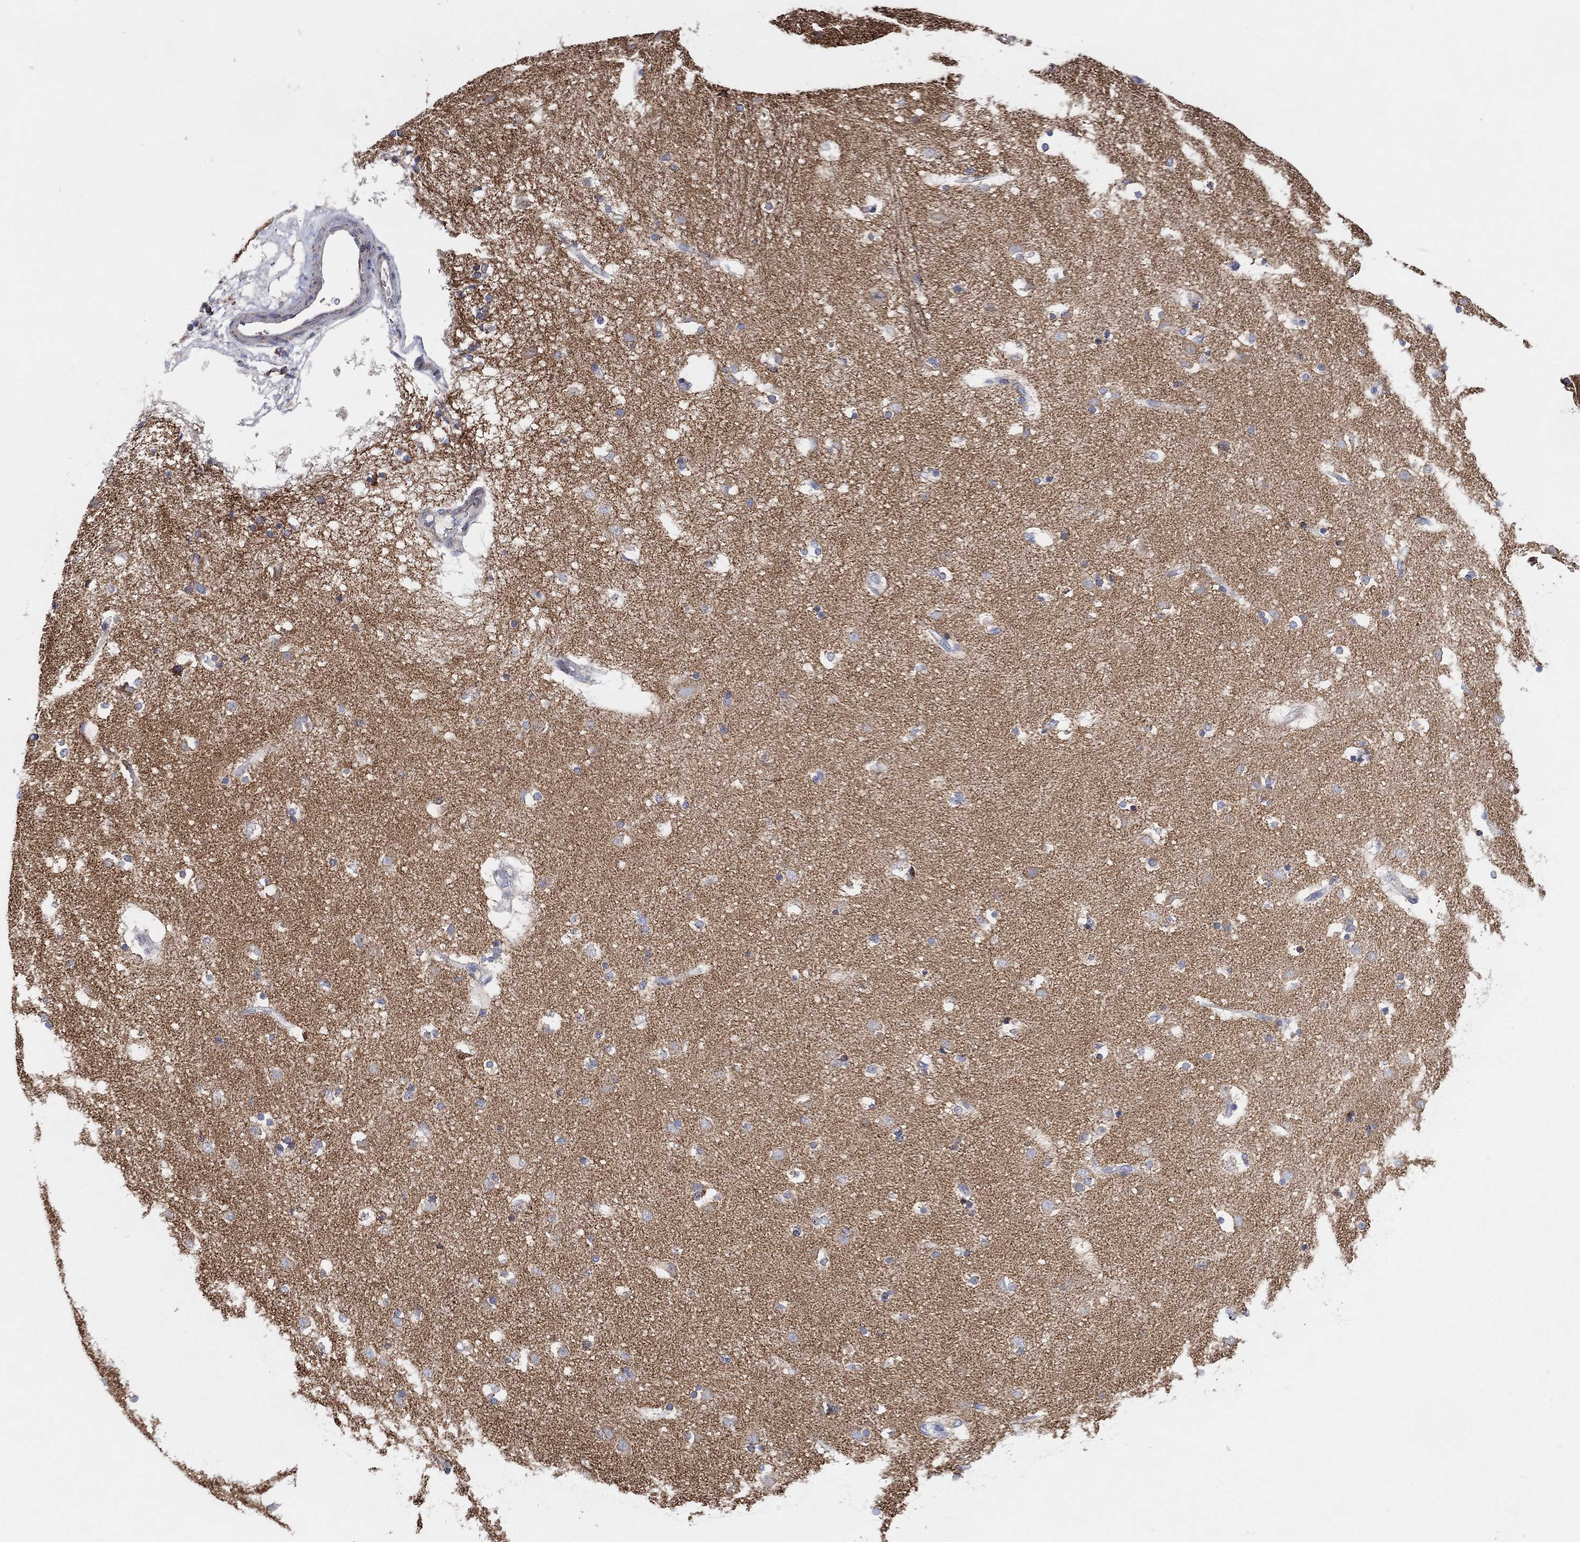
{"staining": {"intensity": "negative", "quantity": "none", "location": "none"}, "tissue": "caudate", "cell_type": "Glial cells", "image_type": "normal", "snomed": [{"axis": "morphology", "description": "Normal tissue, NOS"}, {"axis": "topography", "description": "Lateral ventricle wall"}], "caption": "Human caudate stained for a protein using IHC reveals no staining in glial cells.", "gene": "GCAT", "patient": {"sex": "male", "age": 51}}